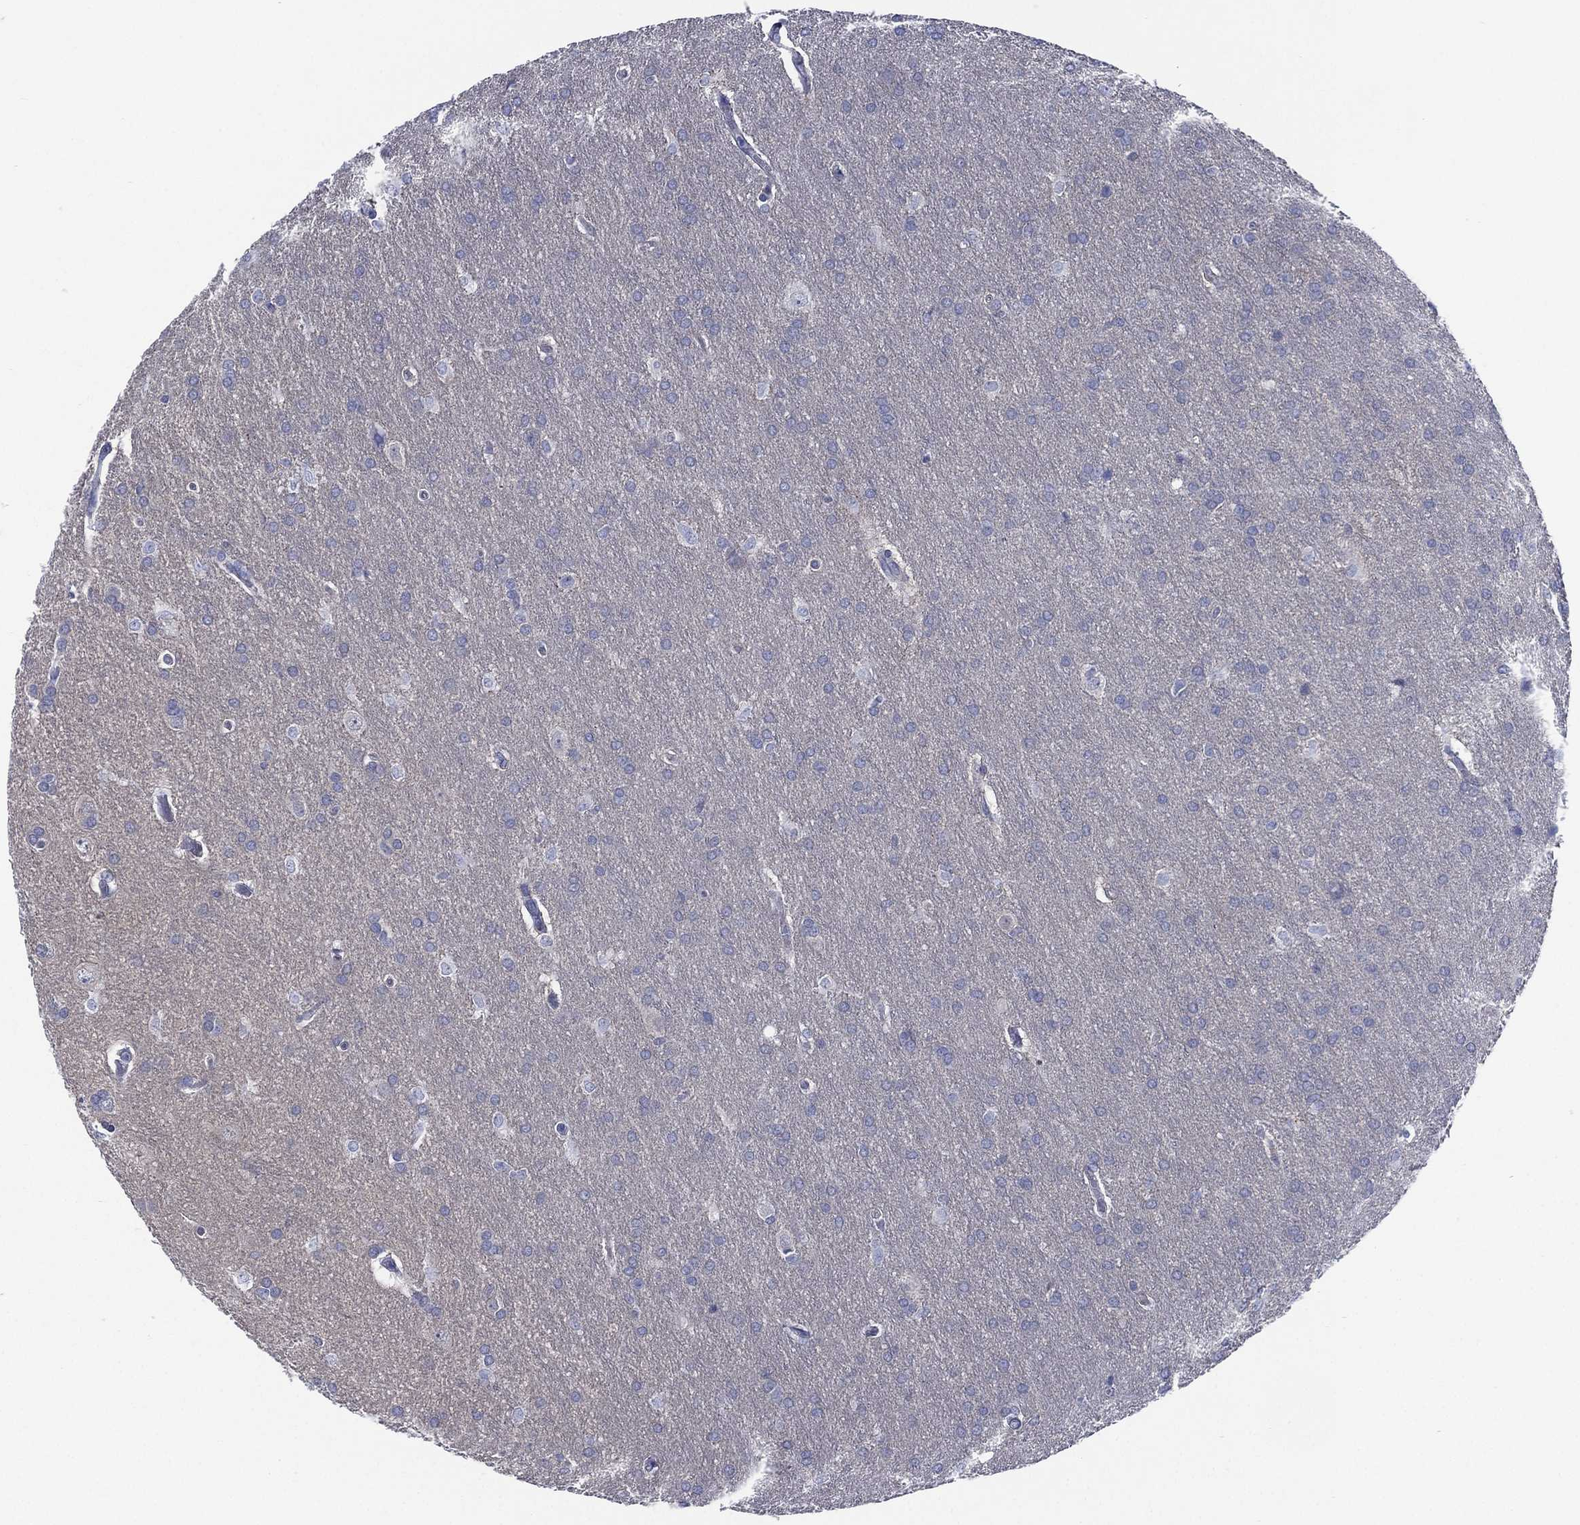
{"staining": {"intensity": "negative", "quantity": "none", "location": "none"}, "tissue": "glioma", "cell_type": "Tumor cells", "image_type": "cancer", "snomed": [{"axis": "morphology", "description": "Glioma, malignant, Low grade"}, {"axis": "topography", "description": "Brain"}], "caption": "There is no significant staining in tumor cells of malignant glioma (low-grade).", "gene": "C5orf46", "patient": {"sex": "female", "age": 32}}